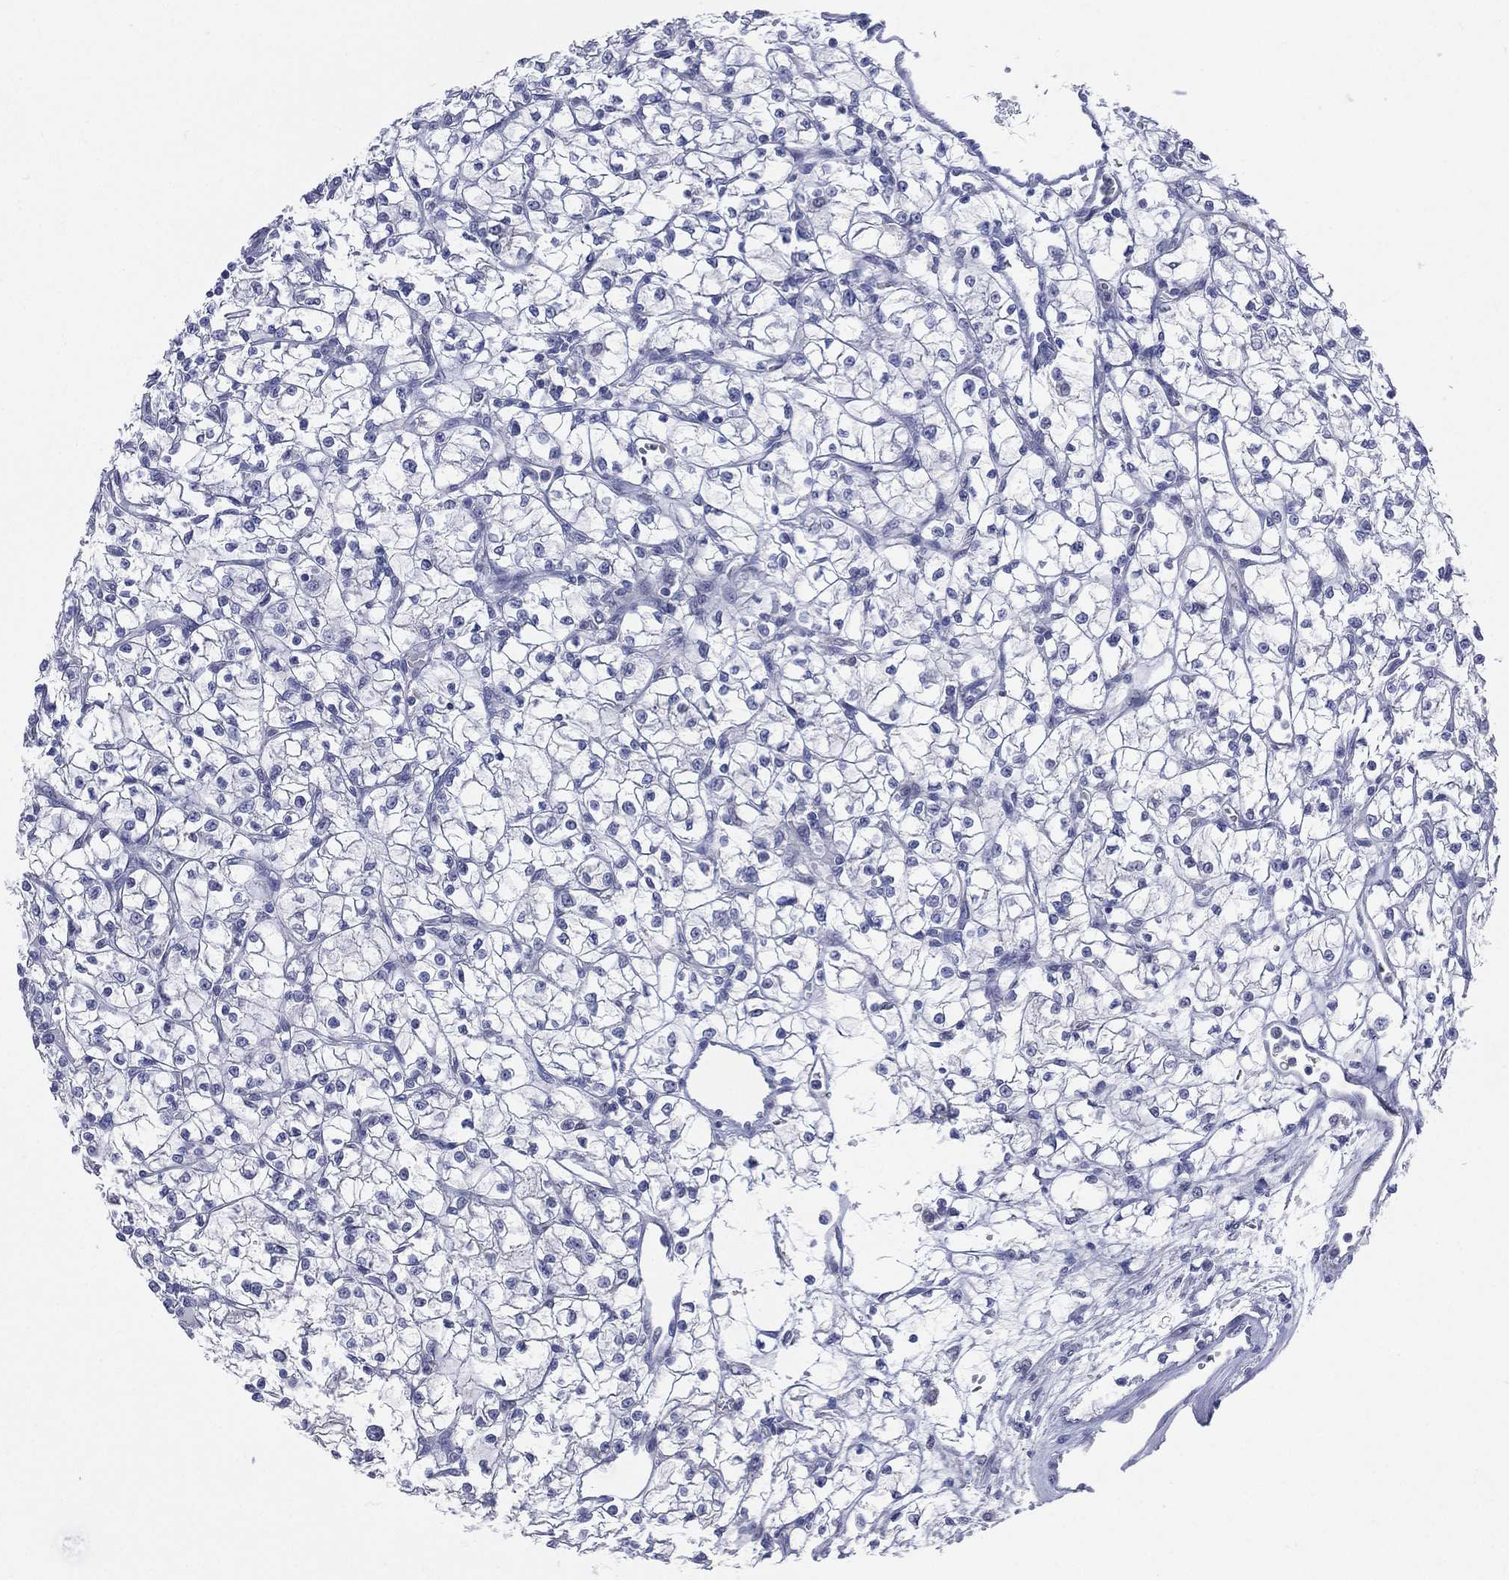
{"staining": {"intensity": "negative", "quantity": "none", "location": "none"}, "tissue": "renal cancer", "cell_type": "Tumor cells", "image_type": "cancer", "snomed": [{"axis": "morphology", "description": "Adenocarcinoma, NOS"}, {"axis": "topography", "description": "Kidney"}], "caption": "Micrograph shows no significant protein expression in tumor cells of renal adenocarcinoma. Brightfield microscopy of IHC stained with DAB (brown) and hematoxylin (blue), captured at high magnification.", "gene": "AKAP3", "patient": {"sex": "female", "age": 64}}